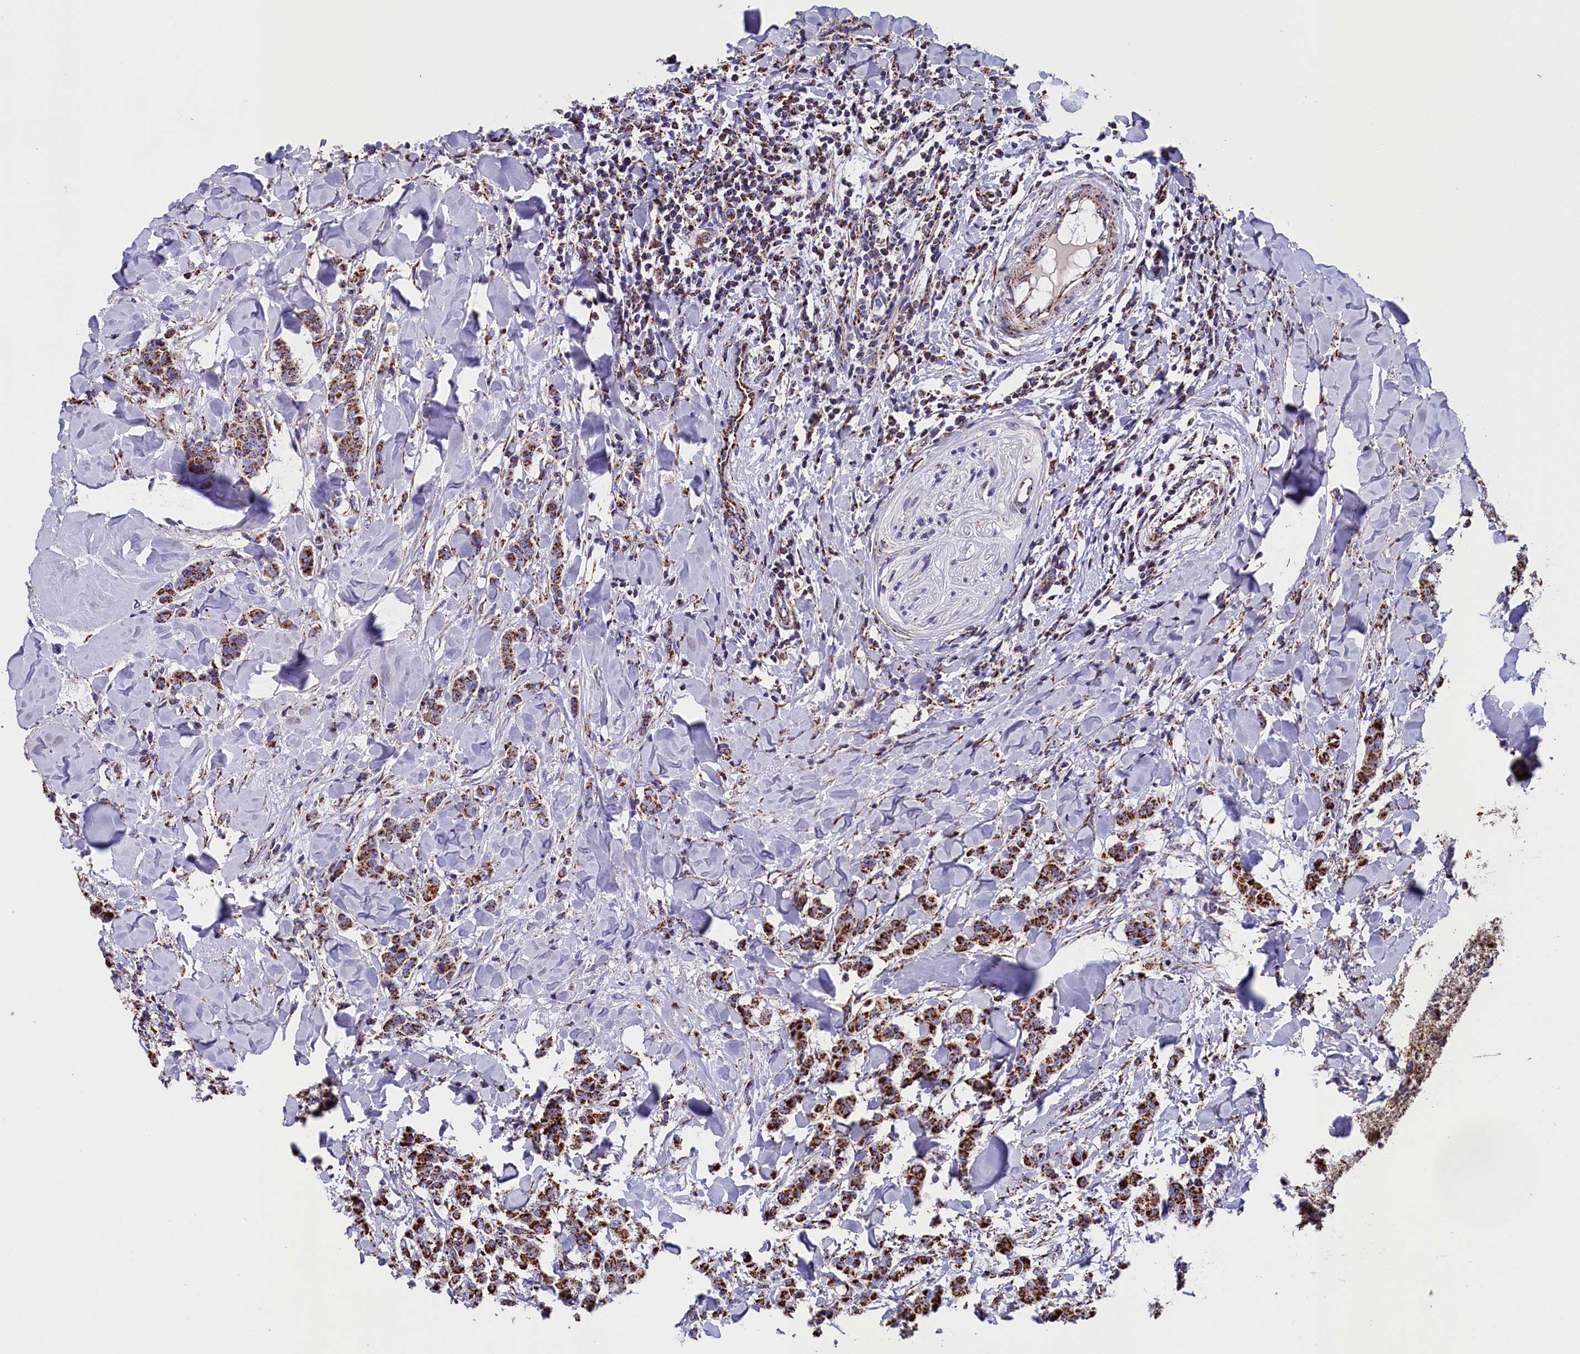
{"staining": {"intensity": "strong", "quantity": ">75%", "location": "cytoplasmic/membranous"}, "tissue": "breast cancer", "cell_type": "Tumor cells", "image_type": "cancer", "snomed": [{"axis": "morphology", "description": "Duct carcinoma"}, {"axis": "topography", "description": "Breast"}], "caption": "Brown immunohistochemical staining in human breast cancer exhibits strong cytoplasmic/membranous expression in about >75% of tumor cells.", "gene": "SLC39A3", "patient": {"sex": "female", "age": 40}}